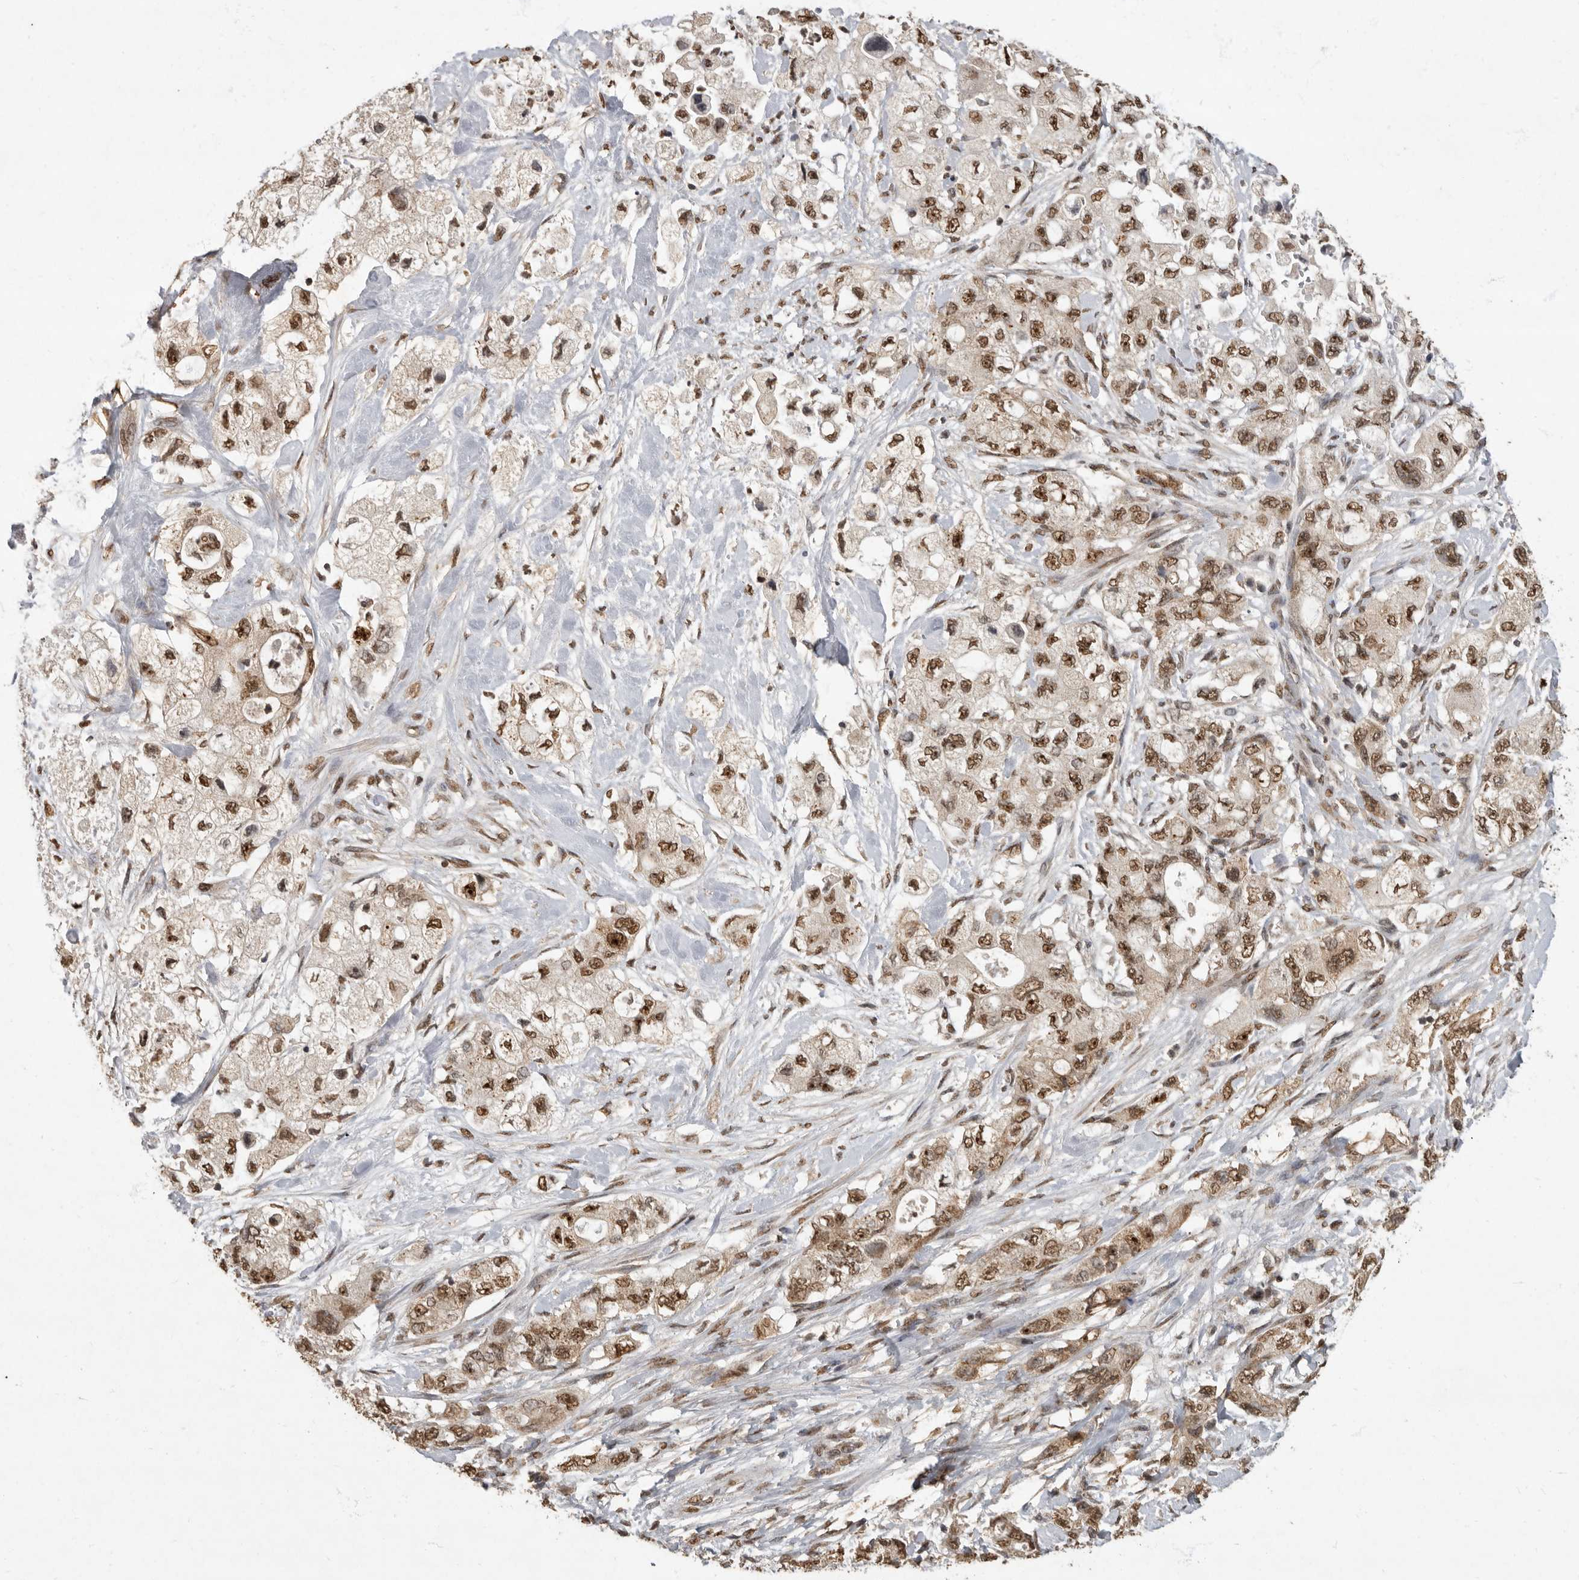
{"staining": {"intensity": "moderate", "quantity": ">75%", "location": "cytoplasmic/membranous,nuclear"}, "tissue": "pancreatic cancer", "cell_type": "Tumor cells", "image_type": "cancer", "snomed": [{"axis": "morphology", "description": "Adenocarcinoma, NOS"}, {"axis": "topography", "description": "Pancreas"}], "caption": "Immunohistochemistry (IHC) of pancreatic cancer exhibits medium levels of moderate cytoplasmic/membranous and nuclear positivity in about >75% of tumor cells. The staining is performed using DAB brown chromogen to label protein expression. The nuclei are counter-stained blue using hematoxylin.", "gene": "NBL1", "patient": {"sex": "female", "age": 73}}